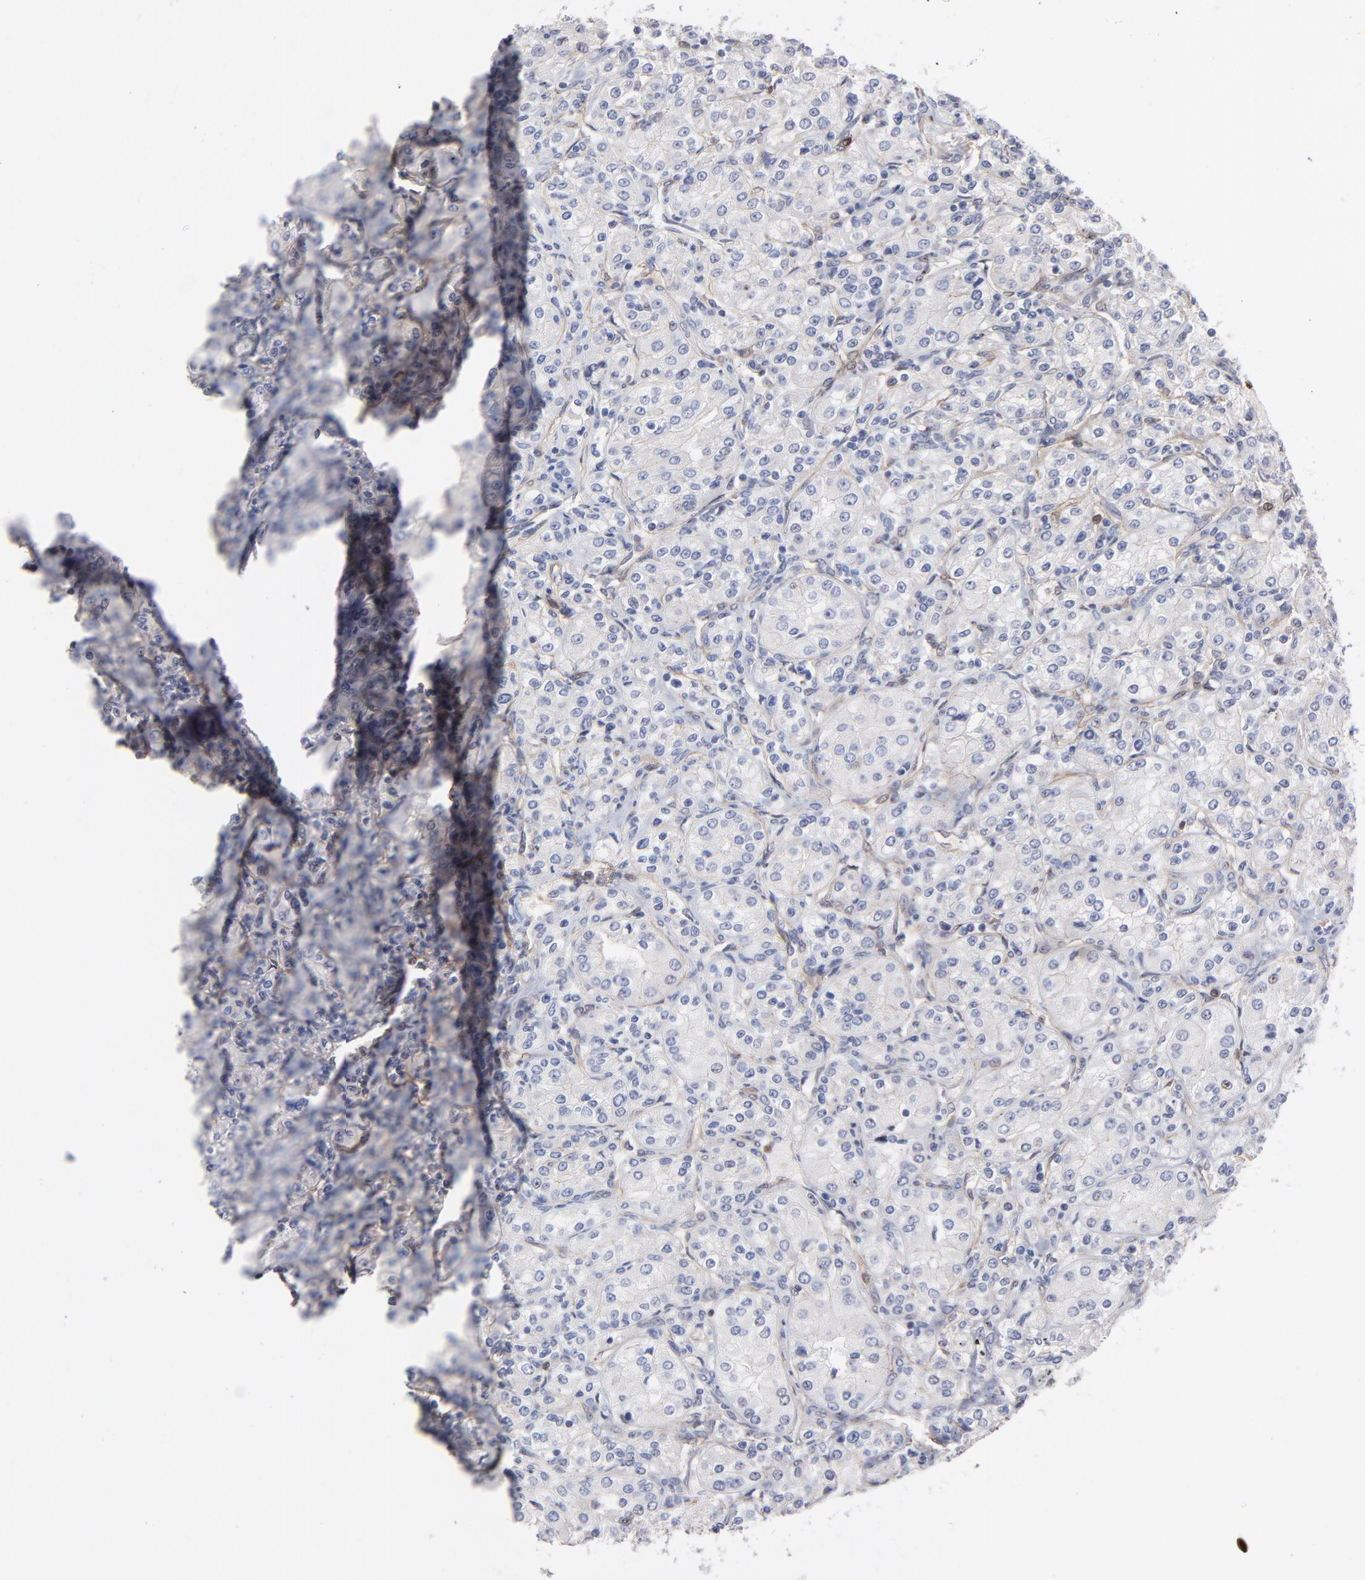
{"staining": {"intensity": "negative", "quantity": "none", "location": "none"}, "tissue": "renal cancer", "cell_type": "Tumor cells", "image_type": "cancer", "snomed": [{"axis": "morphology", "description": "Adenocarcinoma, NOS"}, {"axis": "topography", "description": "Kidney"}], "caption": "IHC photomicrograph of renal cancer (adenocarcinoma) stained for a protein (brown), which exhibits no staining in tumor cells.", "gene": "PXN", "patient": {"sex": "male", "age": 77}}